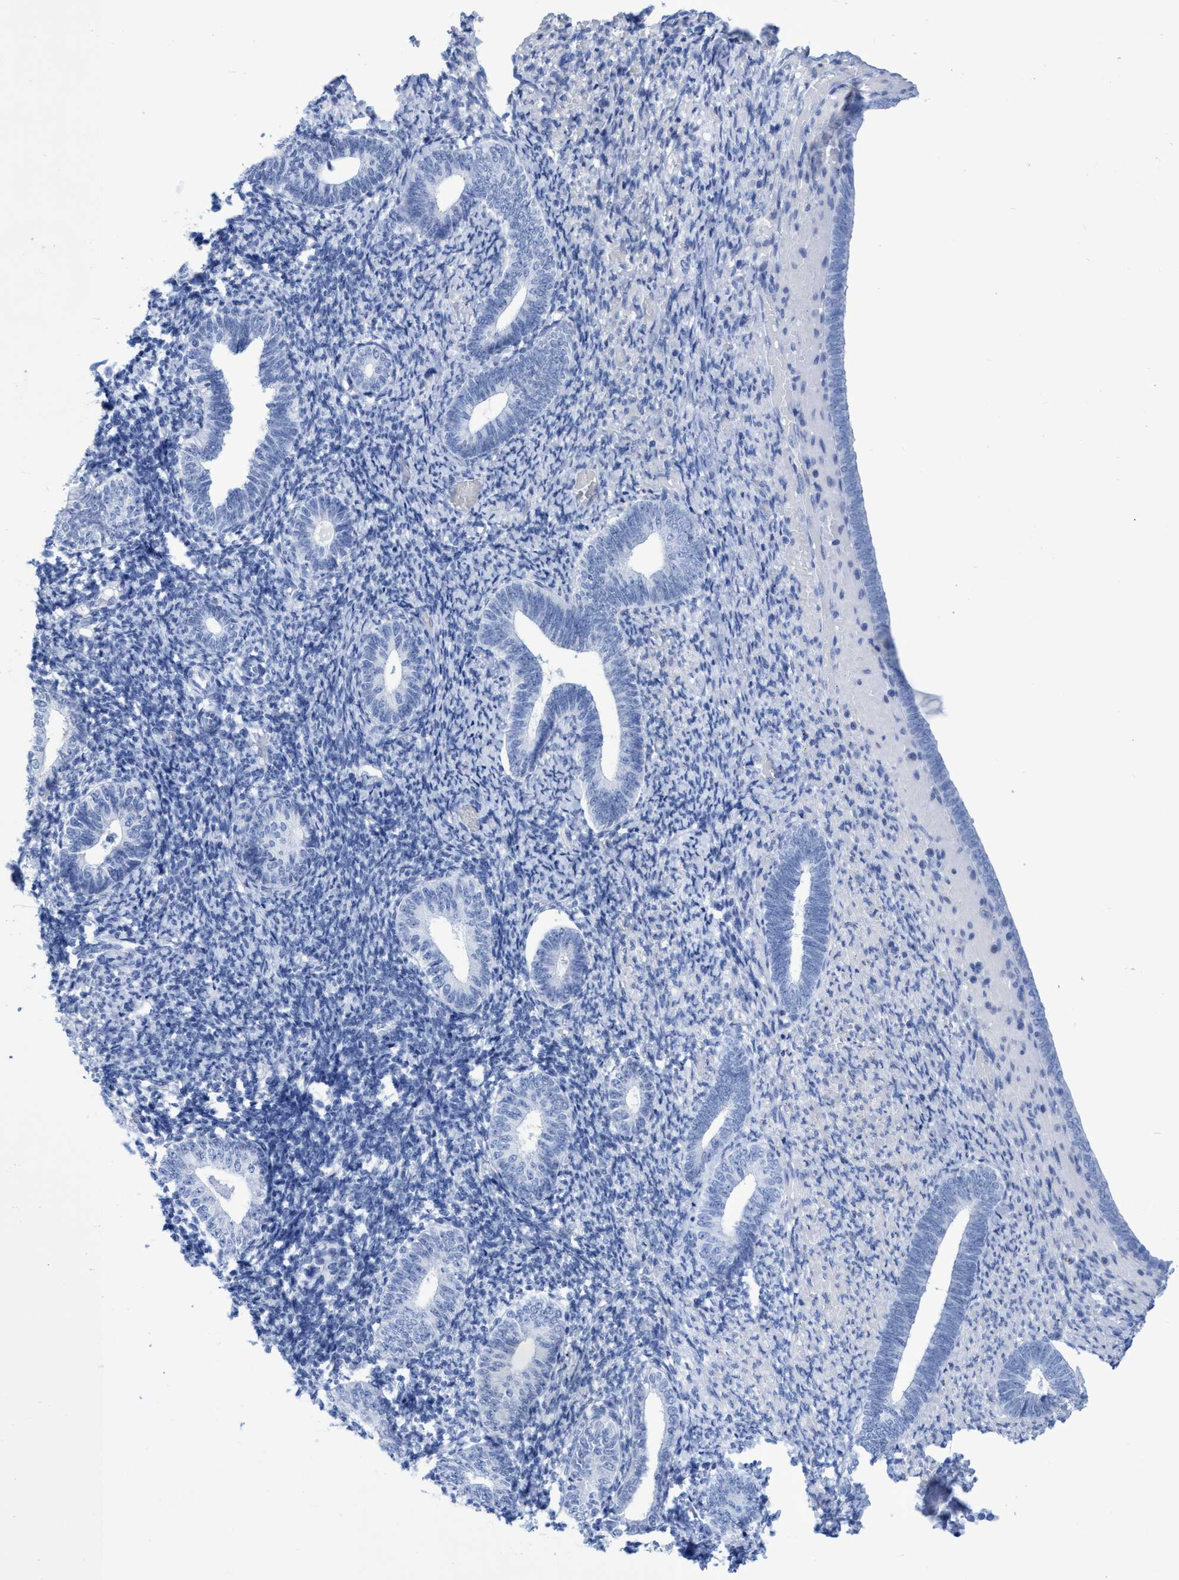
{"staining": {"intensity": "negative", "quantity": "none", "location": "none"}, "tissue": "endometrium", "cell_type": "Cells in endometrial stroma", "image_type": "normal", "snomed": [{"axis": "morphology", "description": "Normal tissue, NOS"}, {"axis": "topography", "description": "Endometrium"}], "caption": "Endometrium was stained to show a protein in brown. There is no significant staining in cells in endometrial stroma. (DAB (3,3'-diaminobenzidine) immunohistochemistry with hematoxylin counter stain).", "gene": "INSL6", "patient": {"sex": "female", "age": 66}}